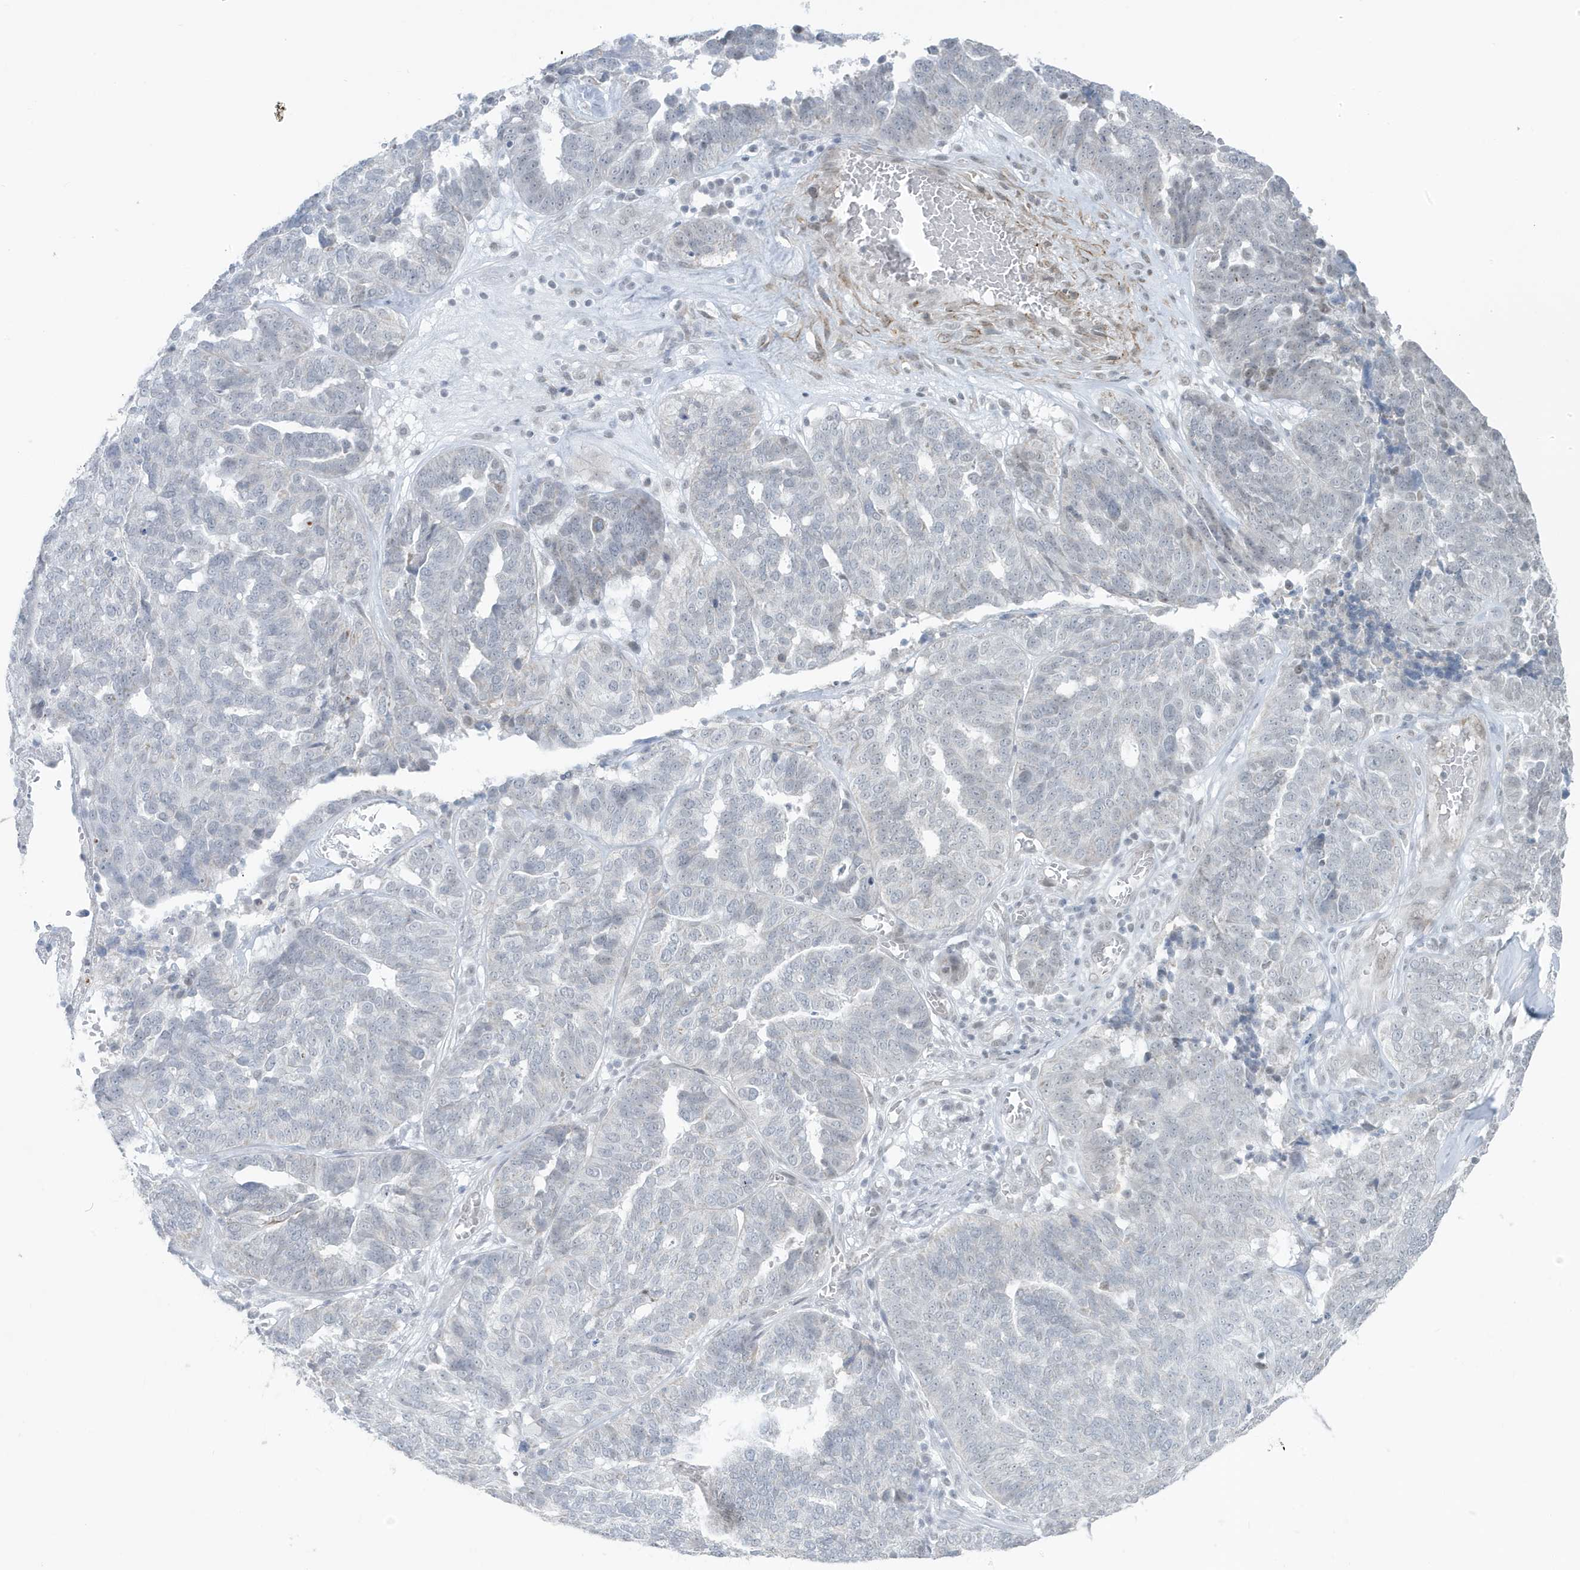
{"staining": {"intensity": "negative", "quantity": "none", "location": "none"}, "tissue": "ovarian cancer", "cell_type": "Tumor cells", "image_type": "cancer", "snomed": [{"axis": "morphology", "description": "Cystadenocarcinoma, serous, NOS"}, {"axis": "topography", "description": "Ovary"}], "caption": "Protein analysis of serous cystadenocarcinoma (ovarian) reveals no significant expression in tumor cells.", "gene": "CHCHD4", "patient": {"sex": "female", "age": 59}}